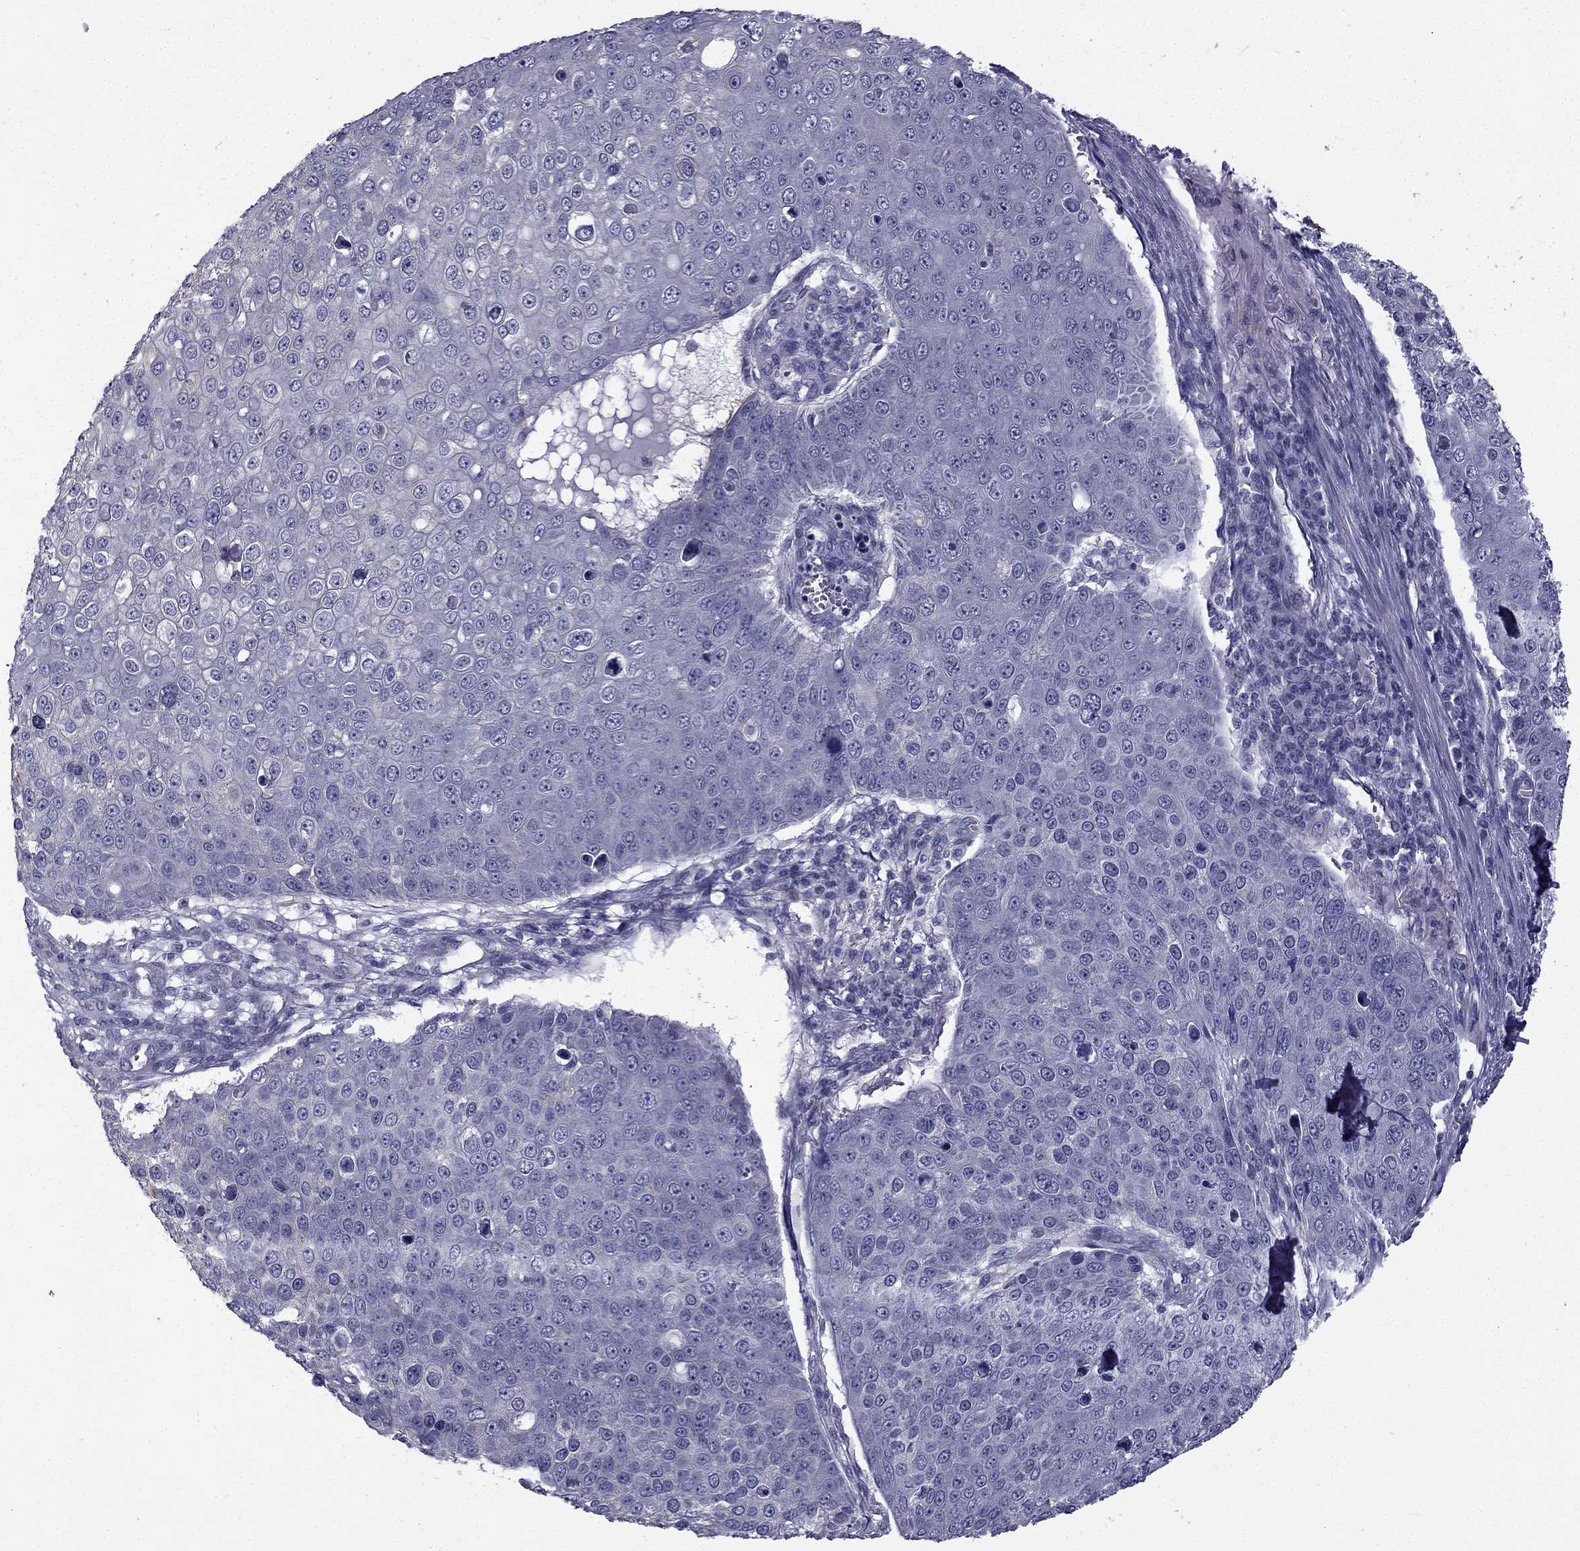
{"staining": {"intensity": "negative", "quantity": "none", "location": "none"}, "tissue": "skin cancer", "cell_type": "Tumor cells", "image_type": "cancer", "snomed": [{"axis": "morphology", "description": "Squamous cell carcinoma, NOS"}, {"axis": "topography", "description": "Skin"}], "caption": "Immunohistochemistry micrograph of neoplastic tissue: skin cancer (squamous cell carcinoma) stained with DAB (3,3'-diaminobenzidine) displays no significant protein positivity in tumor cells. Nuclei are stained in blue.", "gene": "CCDC40", "patient": {"sex": "male", "age": 71}}